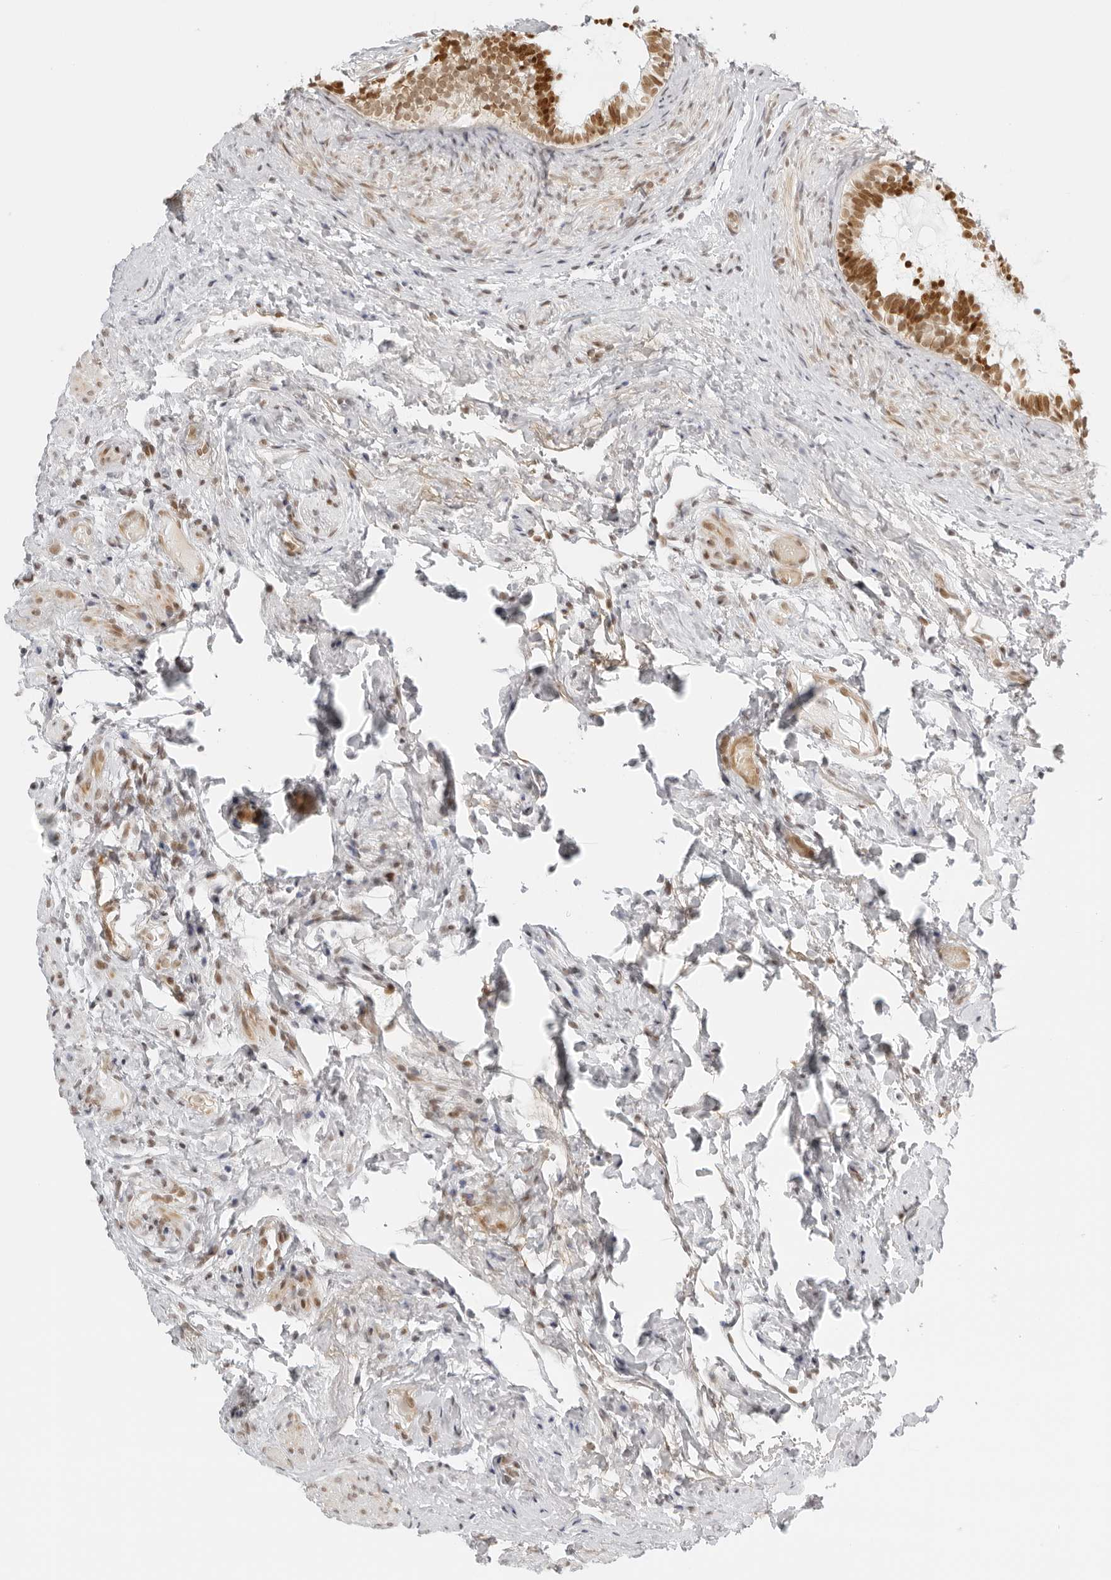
{"staining": {"intensity": "moderate", "quantity": ">75%", "location": "nuclear"}, "tissue": "epididymis", "cell_type": "Glandular cells", "image_type": "normal", "snomed": [{"axis": "morphology", "description": "Normal tissue, NOS"}, {"axis": "topography", "description": "Epididymis"}], "caption": "Brown immunohistochemical staining in benign human epididymis shows moderate nuclear expression in approximately >75% of glandular cells. (Stains: DAB in brown, nuclei in blue, Microscopy: brightfield microscopy at high magnification).", "gene": "RCC1", "patient": {"sex": "male", "age": 5}}